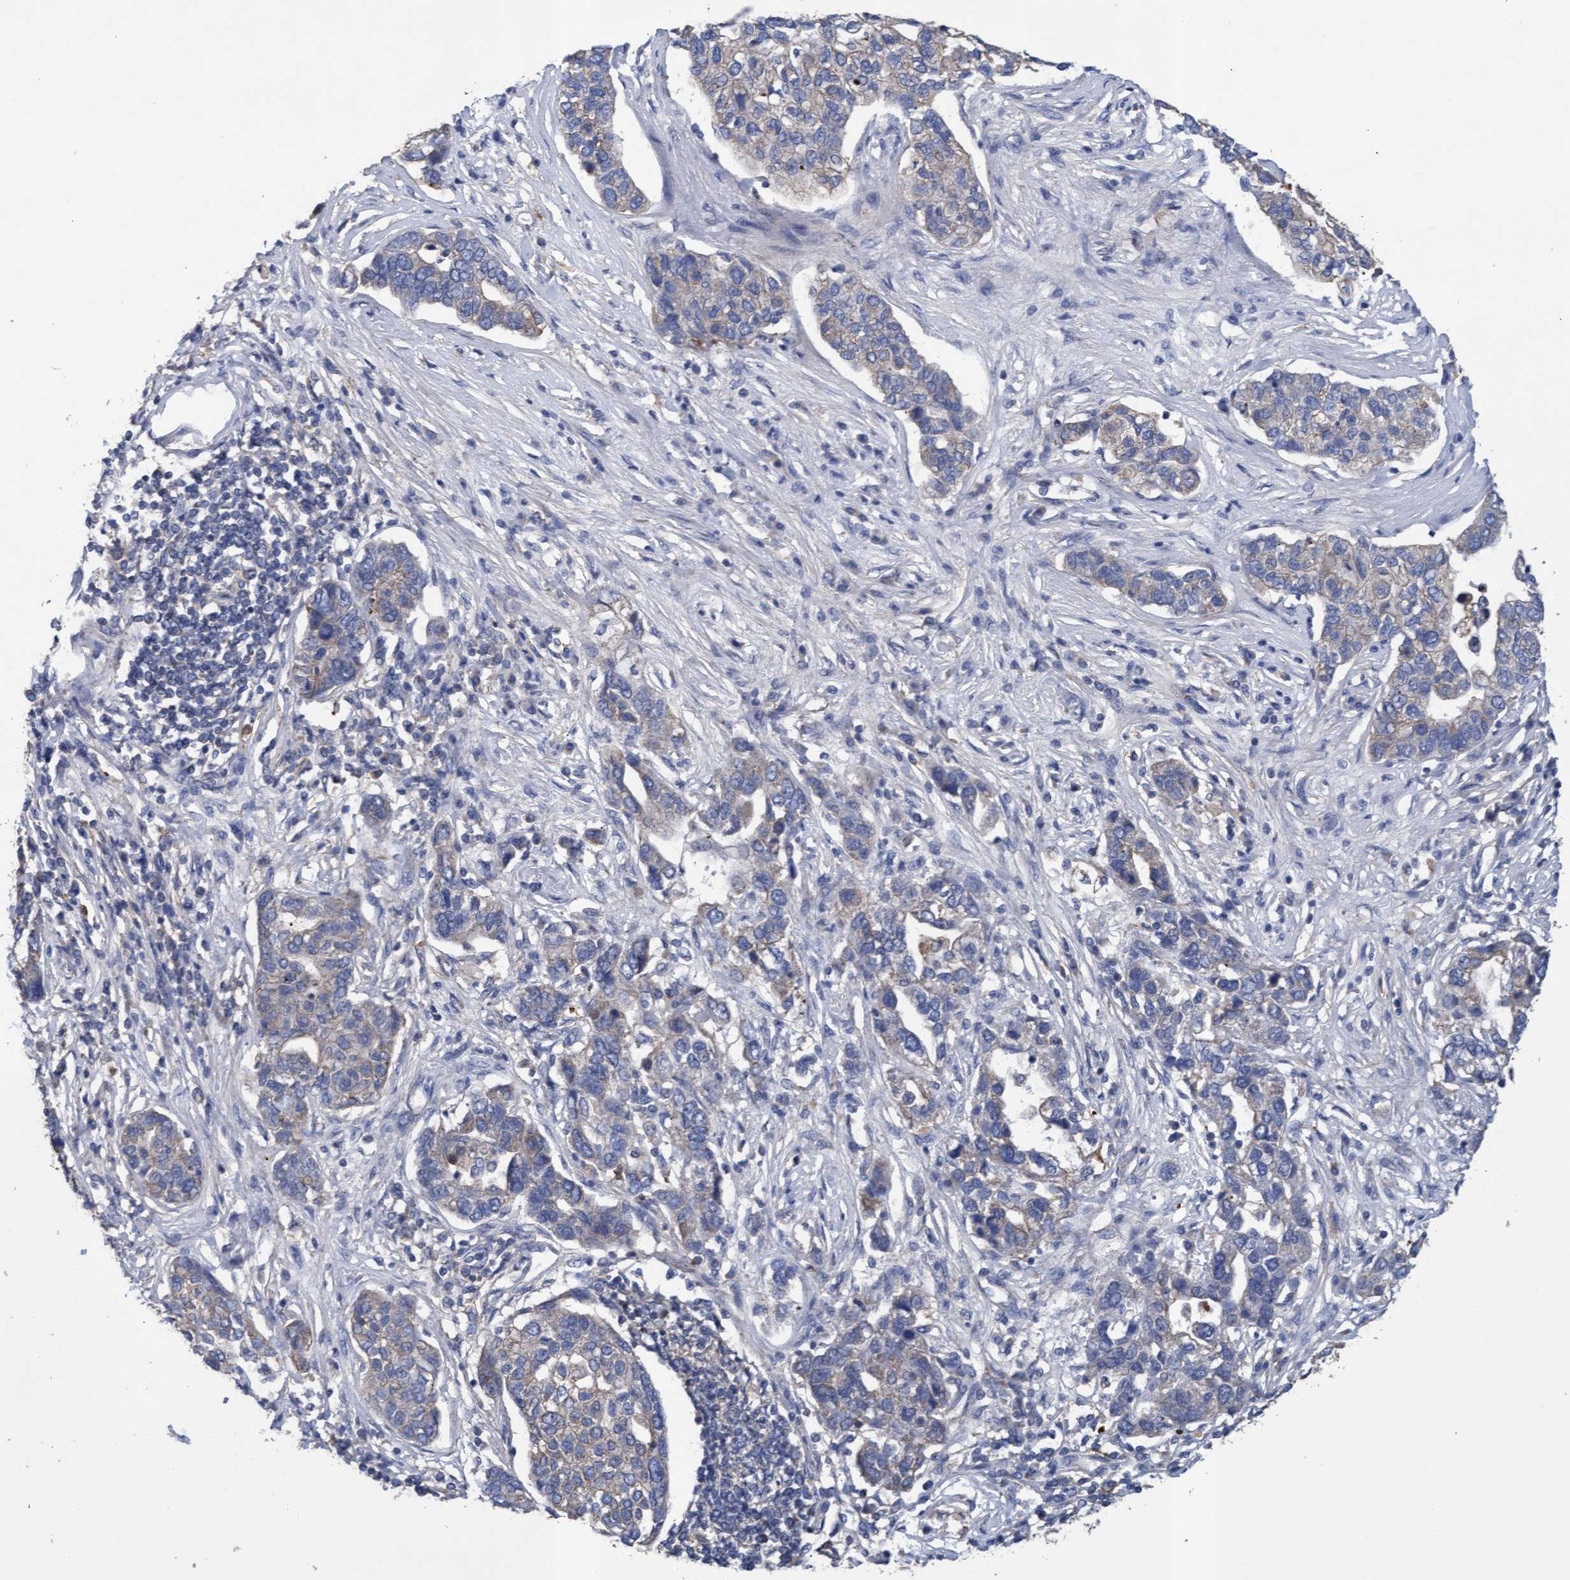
{"staining": {"intensity": "weak", "quantity": "<25%", "location": "cytoplasmic/membranous"}, "tissue": "pancreatic cancer", "cell_type": "Tumor cells", "image_type": "cancer", "snomed": [{"axis": "morphology", "description": "Adenocarcinoma, NOS"}, {"axis": "topography", "description": "Pancreas"}], "caption": "Immunohistochemistry photomicrograph of human pancreatic cancer stained for a protein (brown), which shows no positivity in tumor cells.", "gene": "MRPL38", "patient": {"sex": "female", "age": 61}}